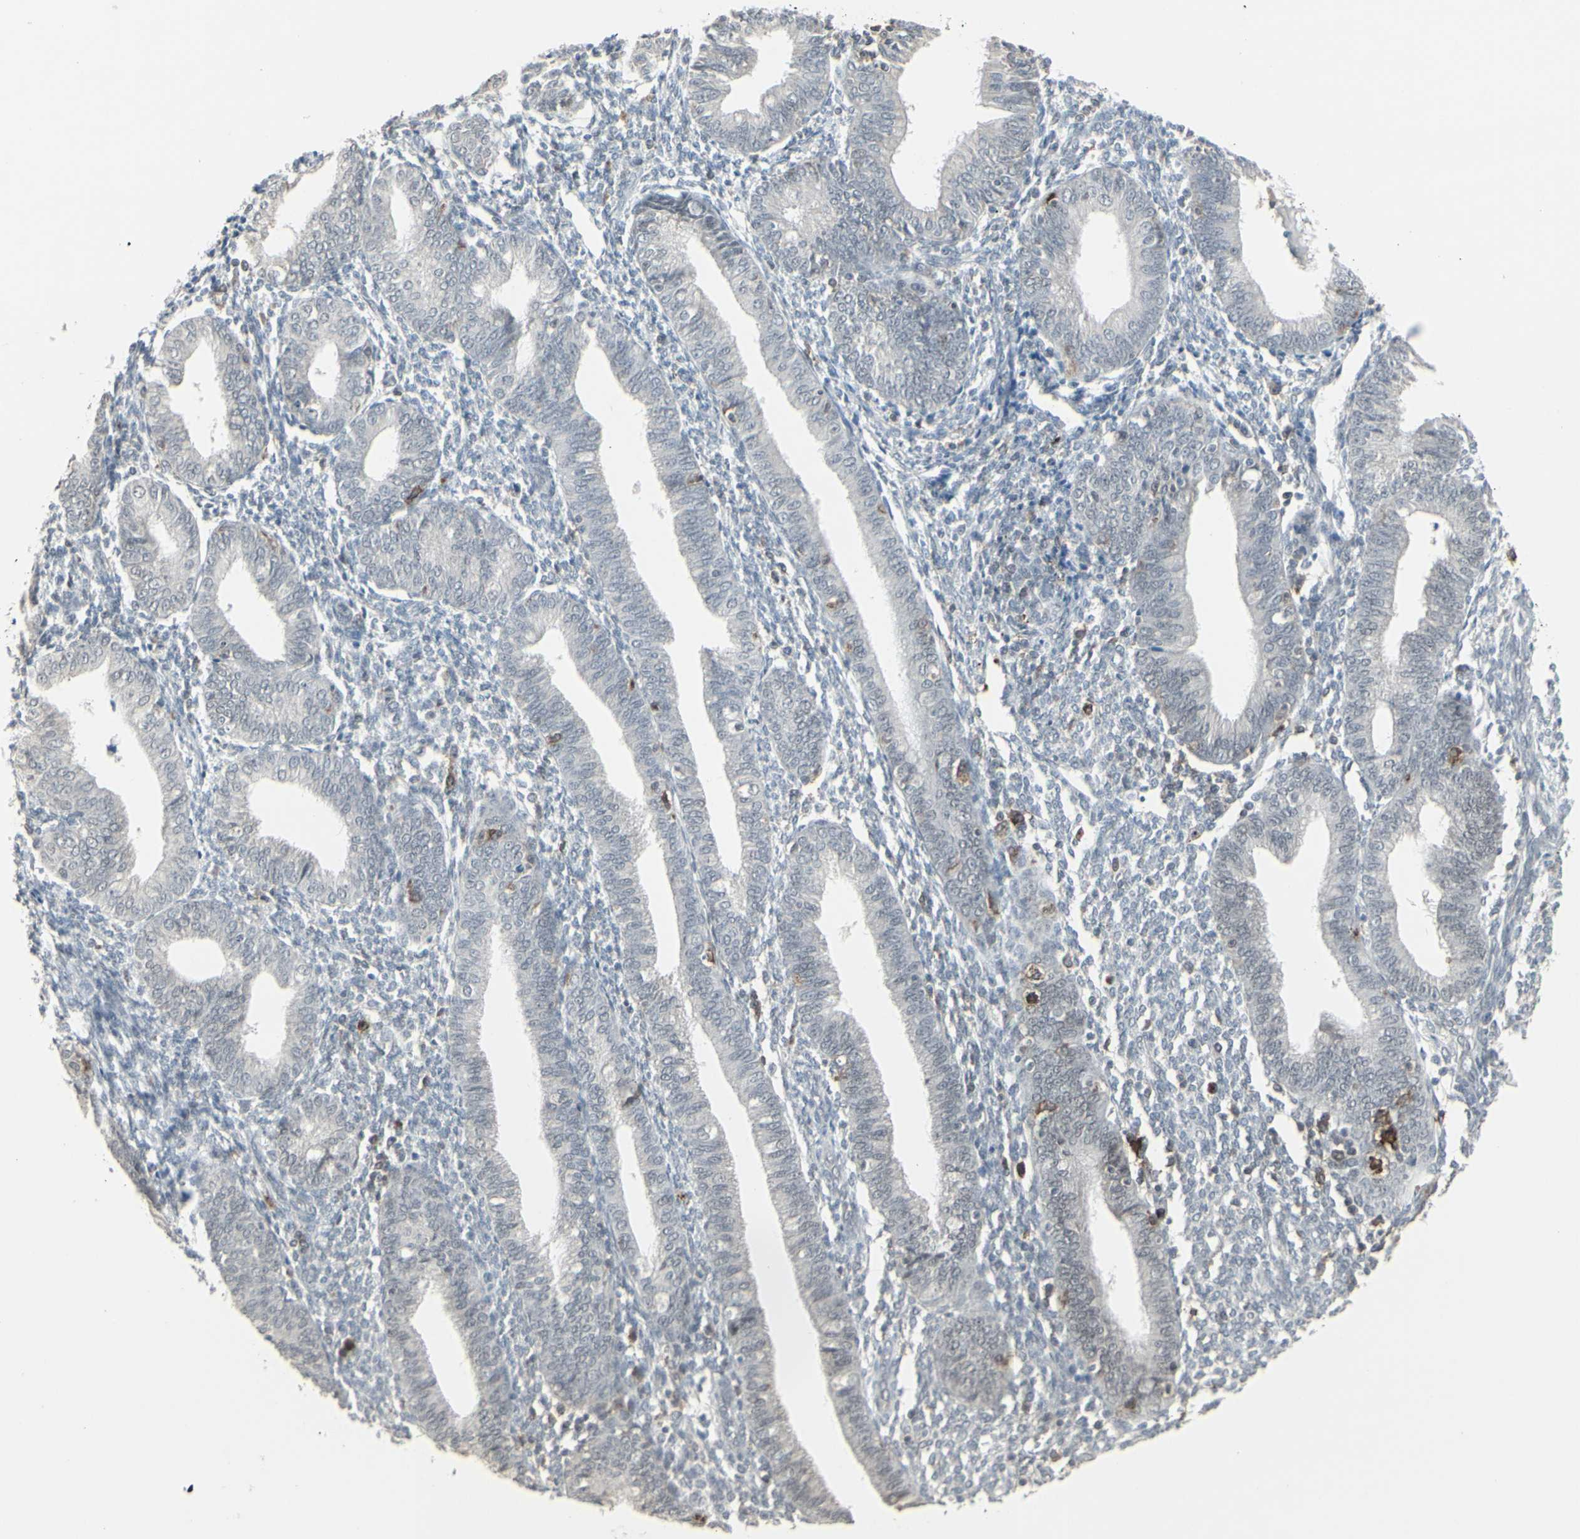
{"staining": {"intensity": "negative", "quantity": "none", "location": "none"}, "tissue": "endometrium", "cell_type": "Cells in endometrial stroma", "image_type": "normal", "snomed": [{"axis": "morphology", "description": "Normal tissue, NOS"}, {"axis": "topography", "description": "Endometrium"}], "caption": "This image is of normal endometrium stained with immunohistochemistry (IHC) to label a protein in brown with the nuclei are counter-stained blue. There is no staining in cells in endometrial stroma.", "gene": "SAMSN1", "patient": {"sex": "female", "age": 61}}